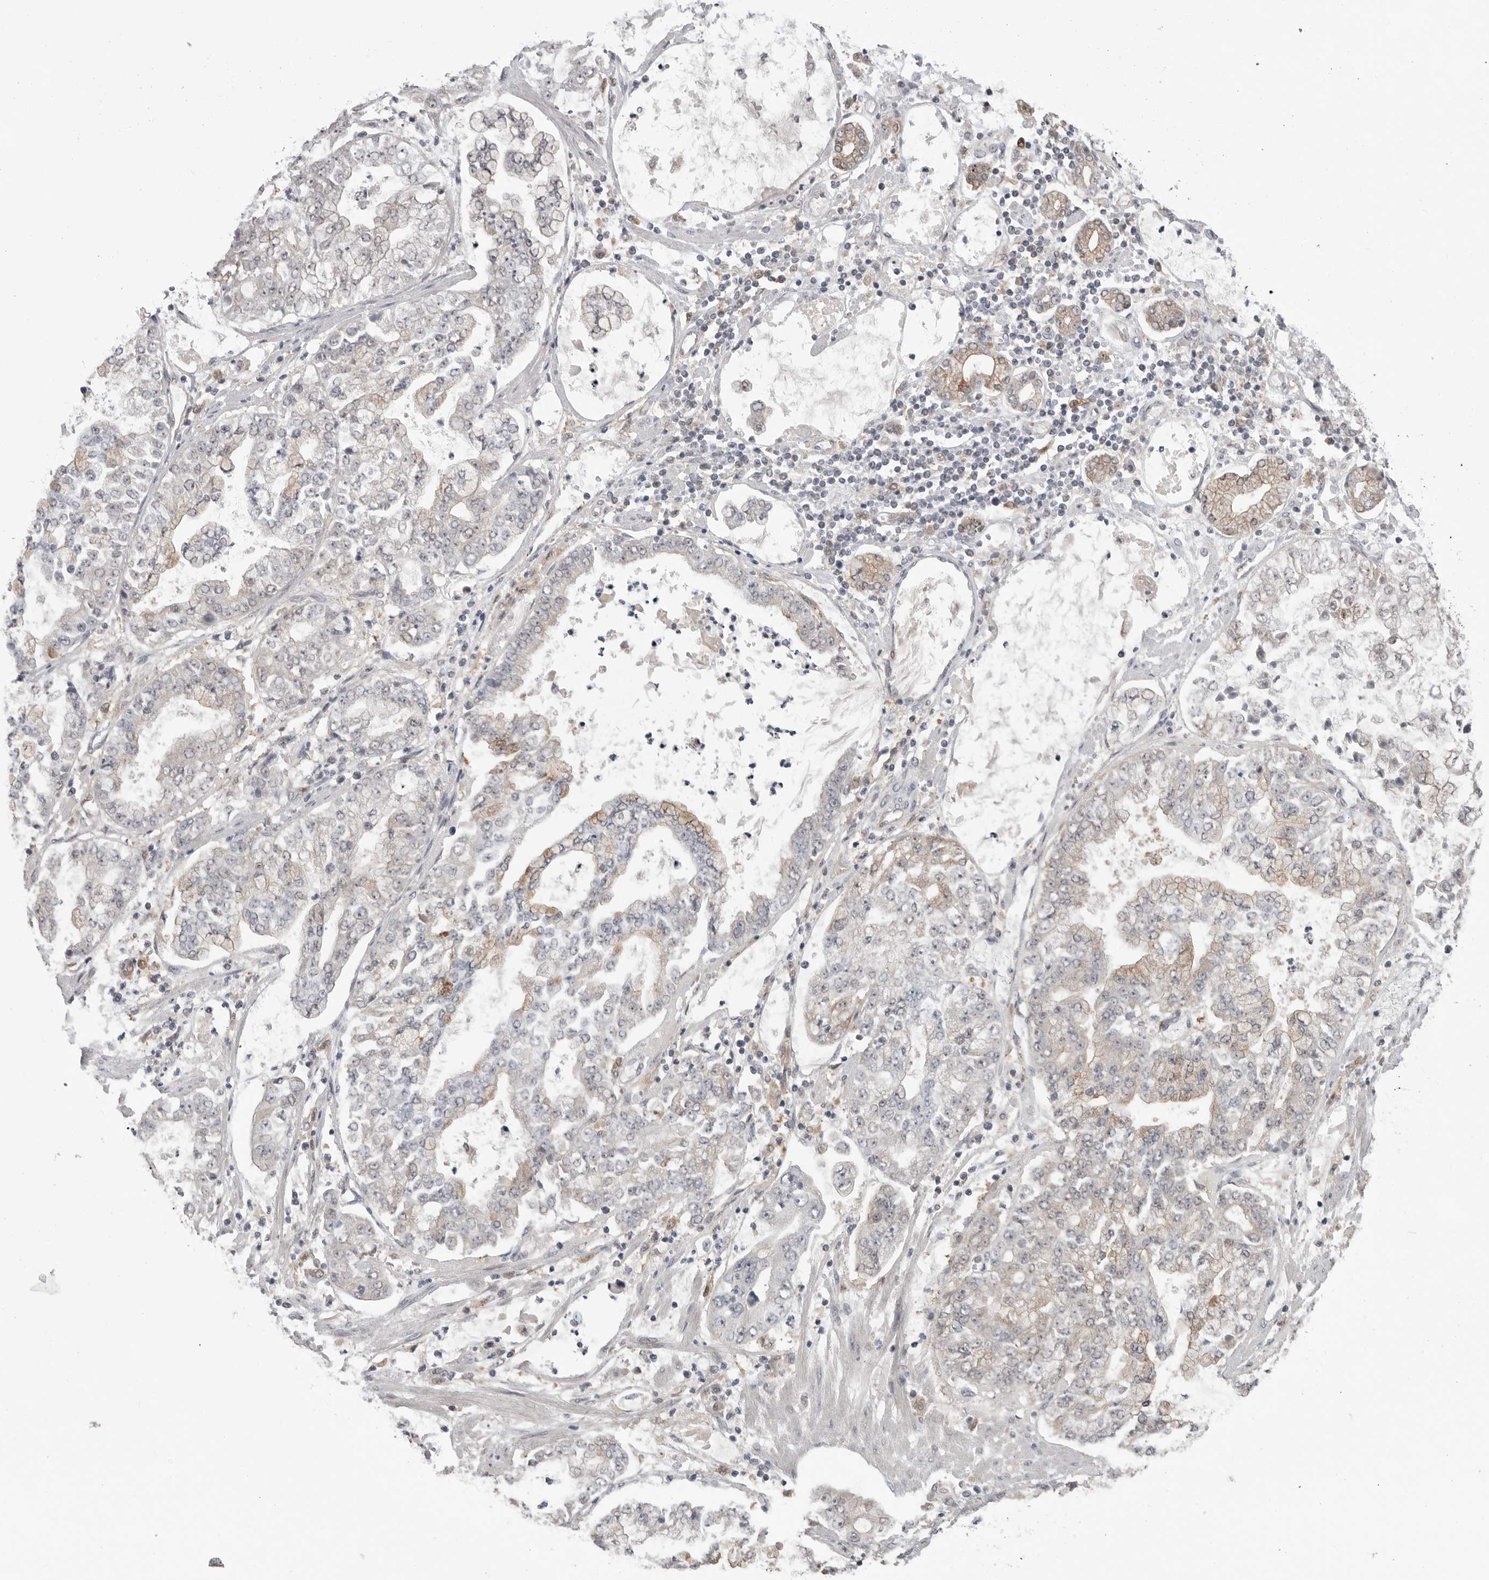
{"staining": {"intensity": "weak", "quantity": "<25%", "location": "cytoplasmic/membranous"}, "tissue": "stomach cancer", "cell_type": "Tumor cells", "image_type": "cancer", "snomed": [{"axis": "morphology", "description": "Adenocarcinoma, NOS"}, {"axis": "topography", "description": "Stomach"}], "caption": "IHC photomicrograph of stomach cancer (adenocarcinoma) stained for a protein (brown), which demonstrates no positivity in tumor cells.", "gene": "PNPO", "patient": {"sex": "male", "age": 76}}